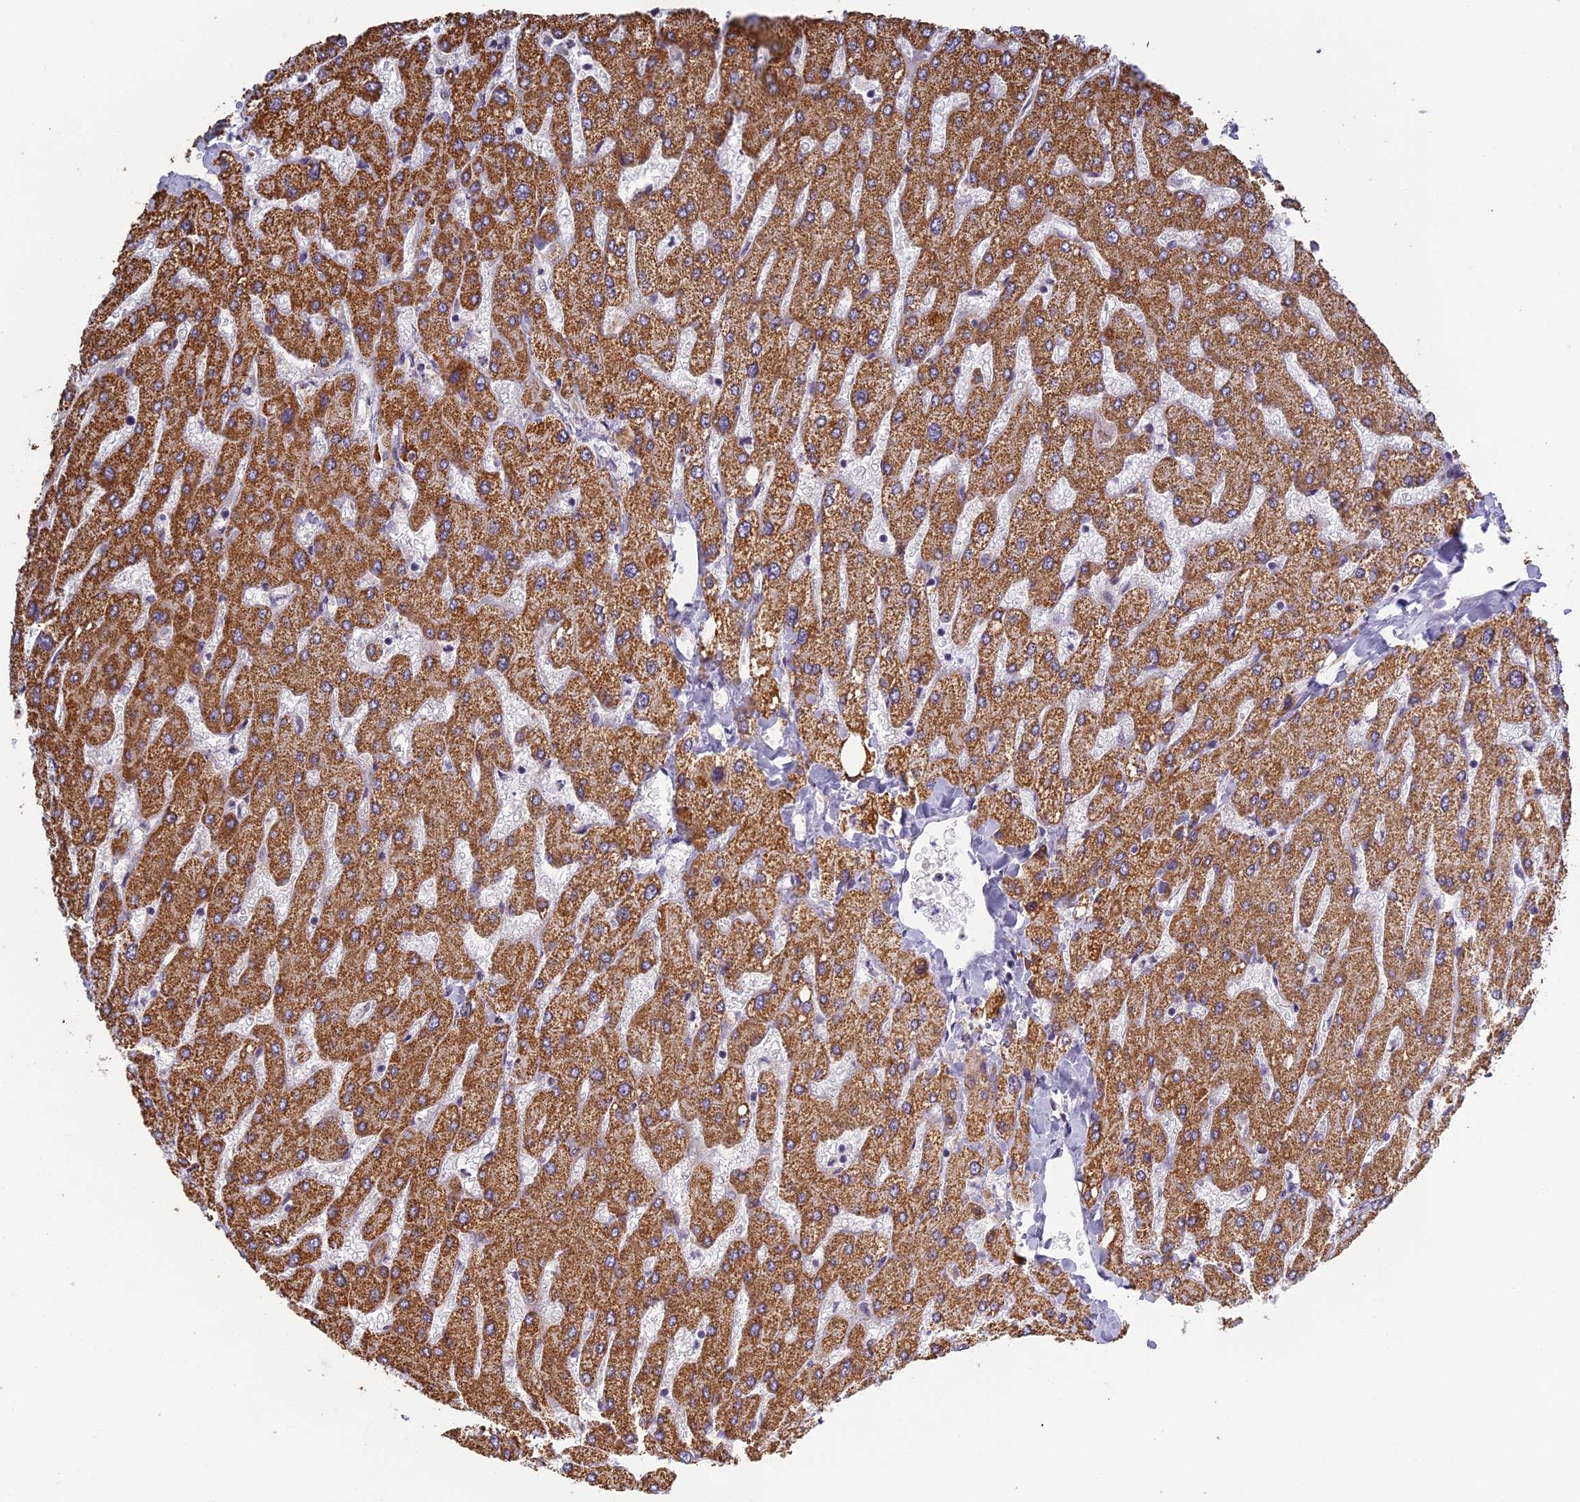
{"staining": {"intensity": "negative", "quantity": "none", "location": "none"}, "tissue": "liver", "cell_type": "Cholangiocytes", "image_type": "normal", "snomed": [{"axis": "morphology", "description": "Normal tissue, NOS"}, {"axis": "topography", "description": "Liver"}], "caption": "Protein analysis of benign liver shows no significant staining in cholangiocytes. Nuclei are stained in blue.", "gene": "MORF4L1", "patient": {"sex": "male", "age": 55}}